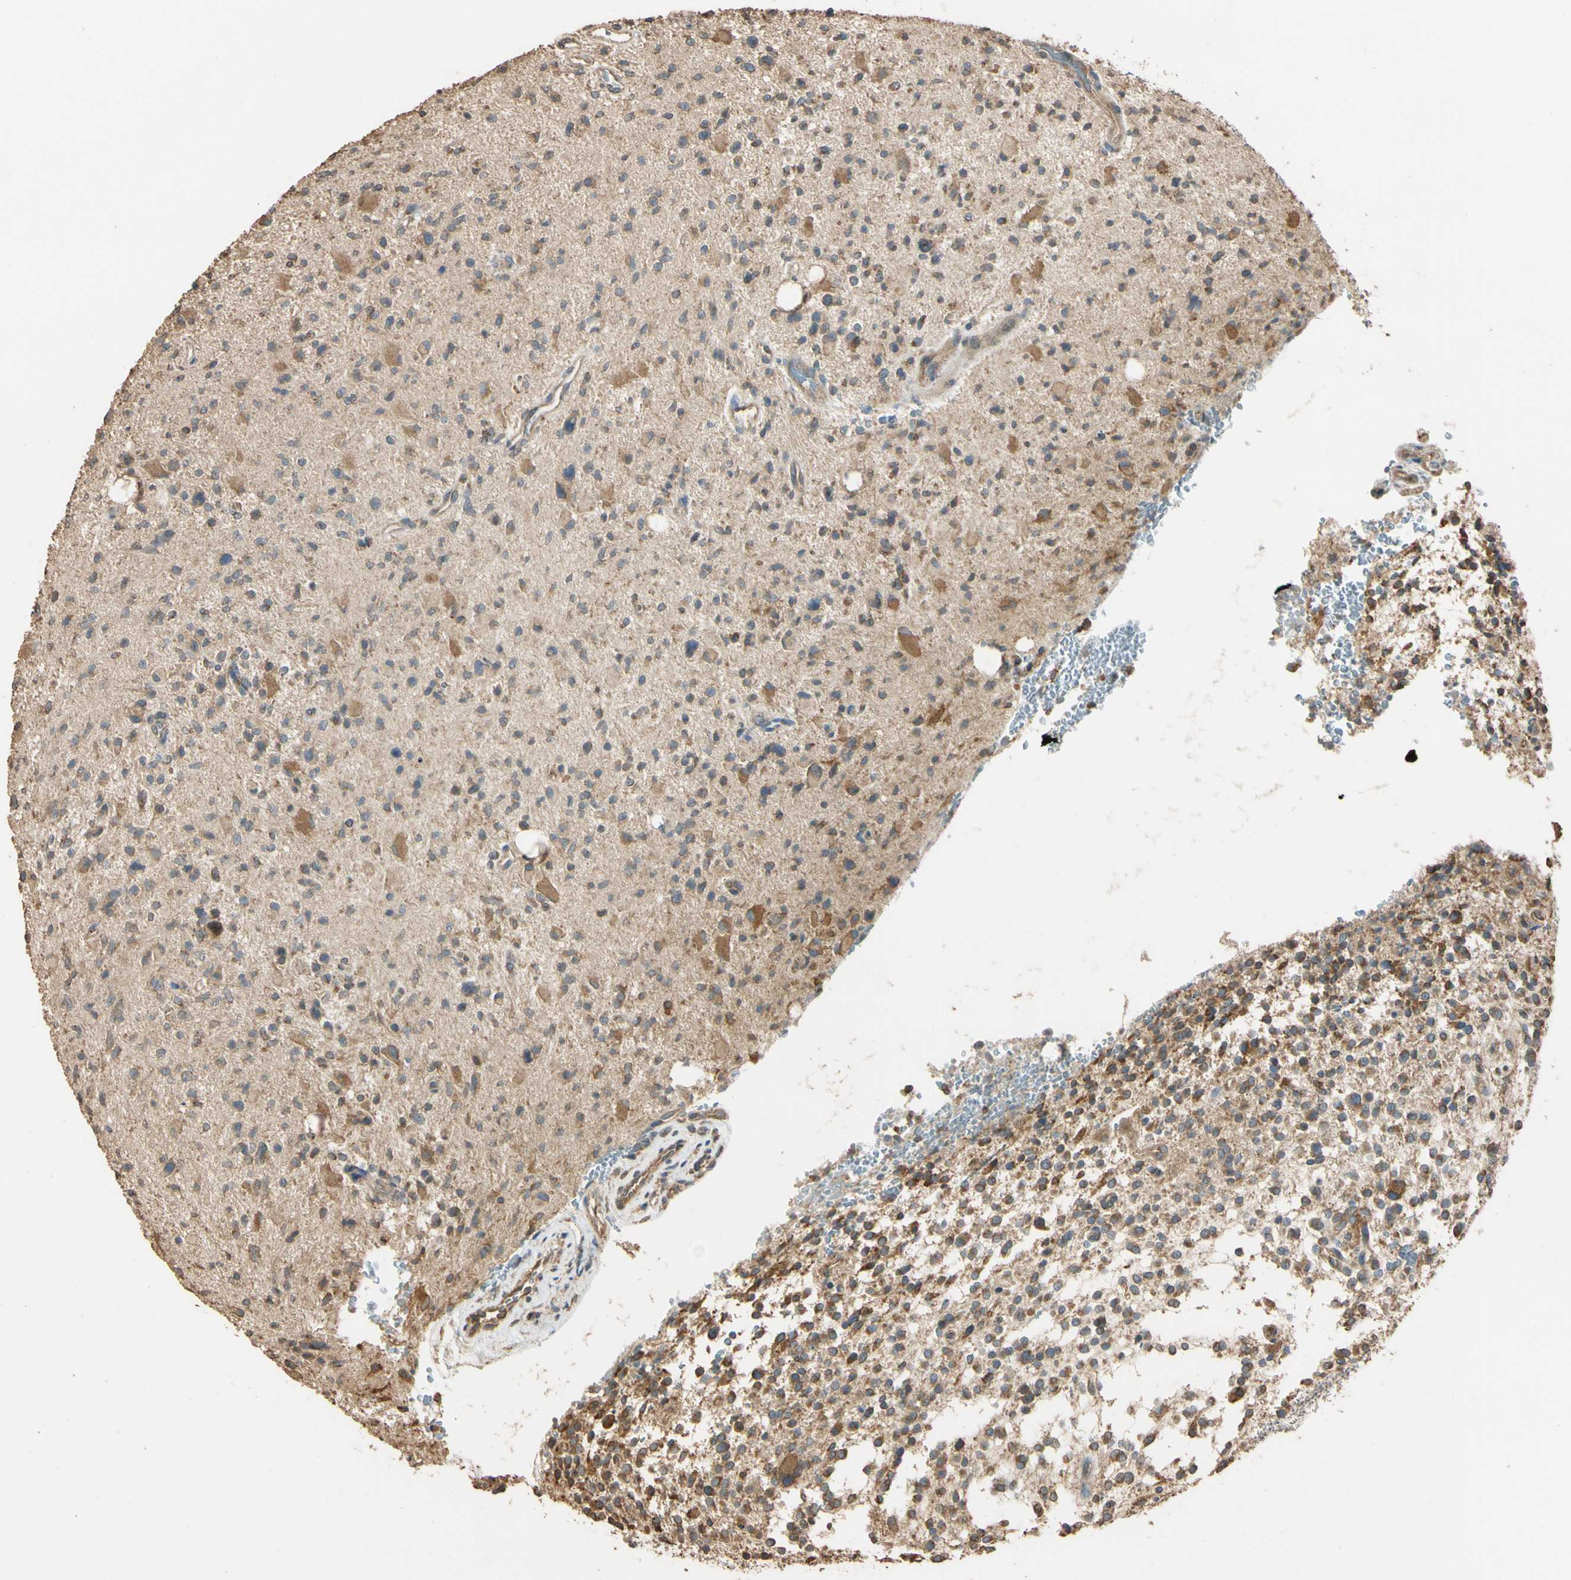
{"staining": {"intensity": "moderate", "quantity": ">75%", "location": "cytoplasmic/membranous"}, "tissue": "glioma", "cell_type": "Tumor cells", "image_type": "cancer", "snomed": [{"axis": "morphology", "description": "Glioma, malignant, High grade"}, {"axis": "topography", "description": "Brain"}], "caption": "There is medium levels of moderate cytoplasmic/membranous expression in tumor cells of high-grade glioma (malignant), as demonstrated by immunohistochemical staining (brown color).", "gene": "STX18", "patient": {"sex": "male", "age": 48}}